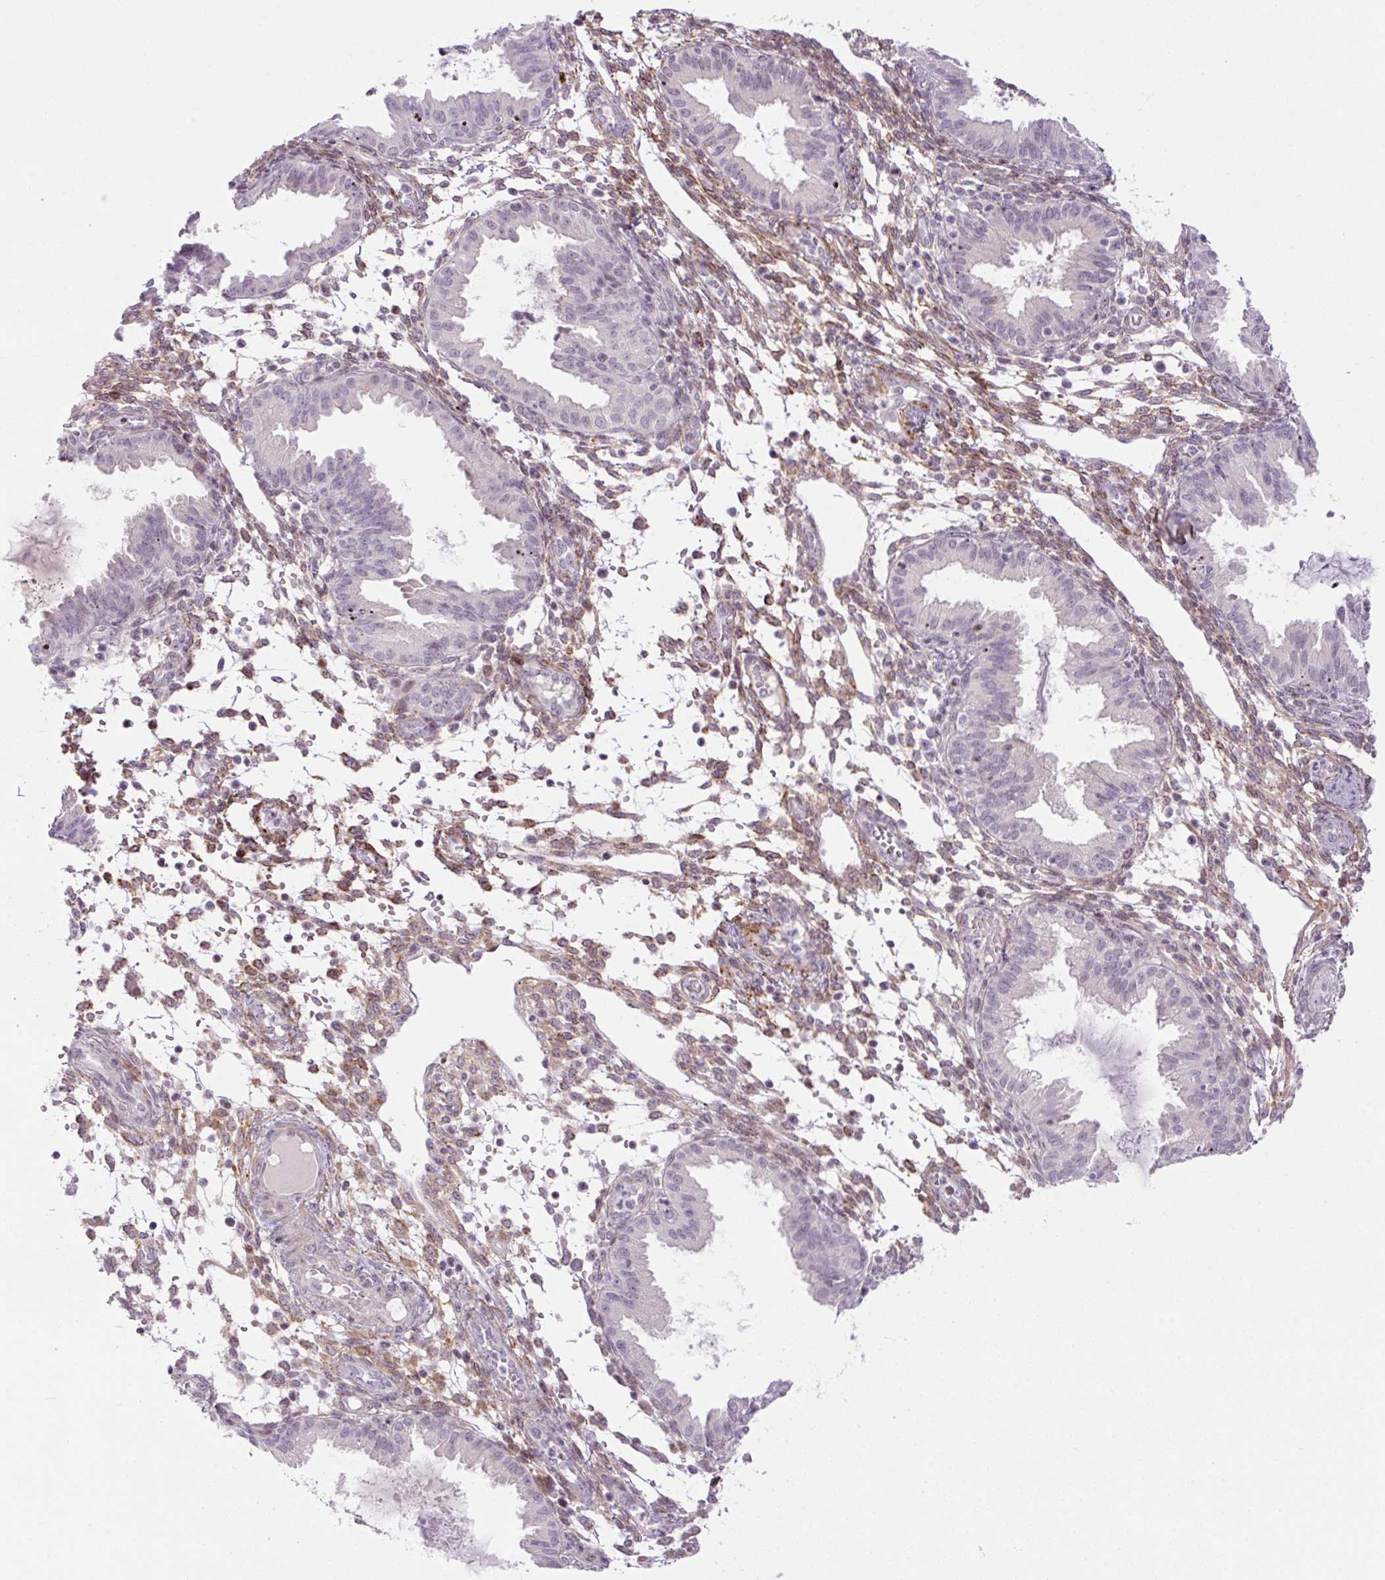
{"staining": {"intensity": "negative", "quantity": "none", "location": "none"}, "tissue": "endometrium", "cell_type": "Cells in endometrial stroma", "image_type": "normal", "snomed": [{"axis": "morphology", "description": "Normal tissue, NOS"}, {"axis": "topography", "description": "Endometrium"}], "caption": "Image shows no protein staining in cells in endometrial stroma of unremarkable endometrium.", "gene": "ENSG00000268750", "patient": {"sex": "female", "age": 33}}